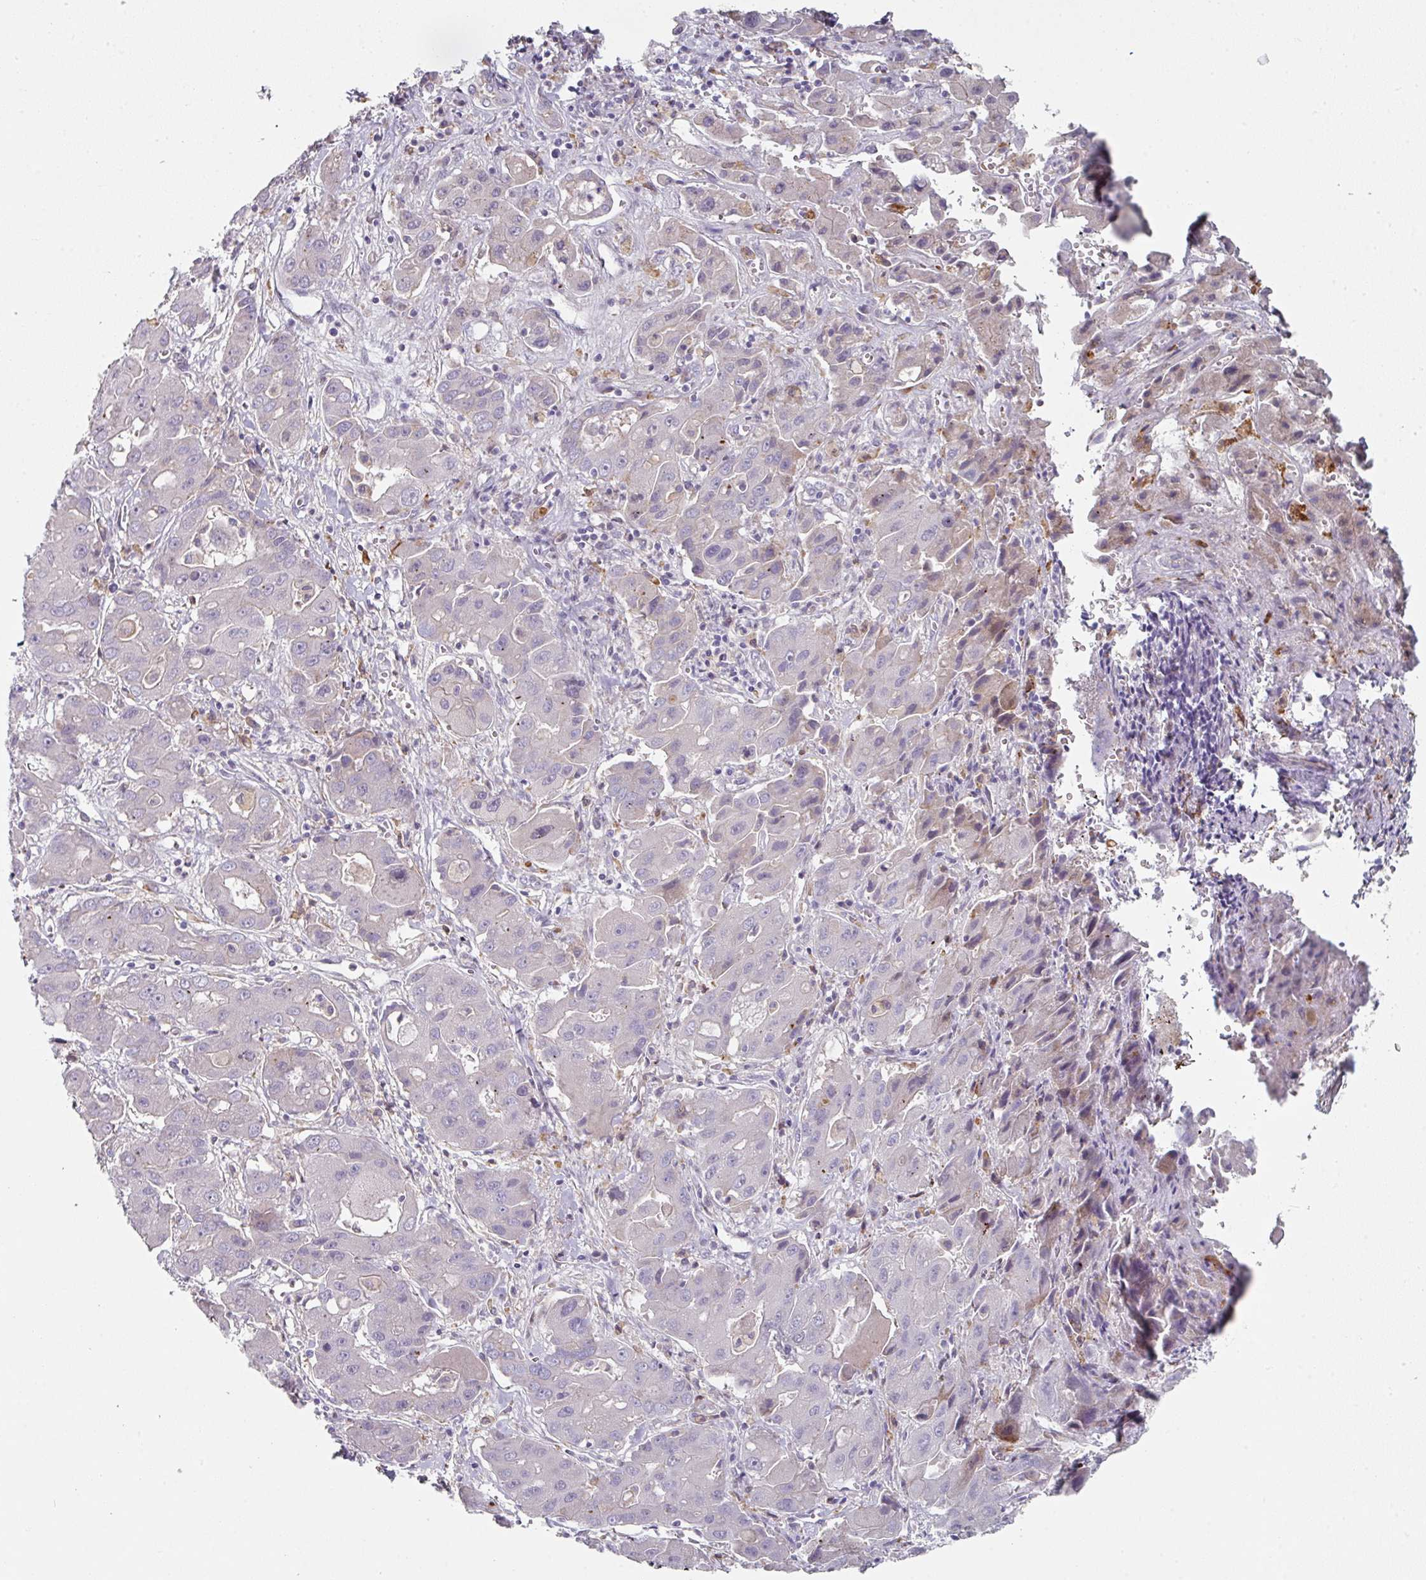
{"staining": {"intensity": "negative", "quantity": "none", "location": "none"}, "tissue": "liver cancer", "cell_type": "Tumor cells", "image_type": "cancer", "snomed": [{"axis": "morphology", "description": "Cholangiocarcinoma"}, {"axis": "topography", "description": "Liver"}], "caption": "Tumor cells are negative for brown protein staining in liver cholangiocarcinoma. (DAB immunohistochemistry visualized using brightfield microscopy, high magnification).", "gene": "WSB2", "patient": {"sex": "male", "age": 67}}